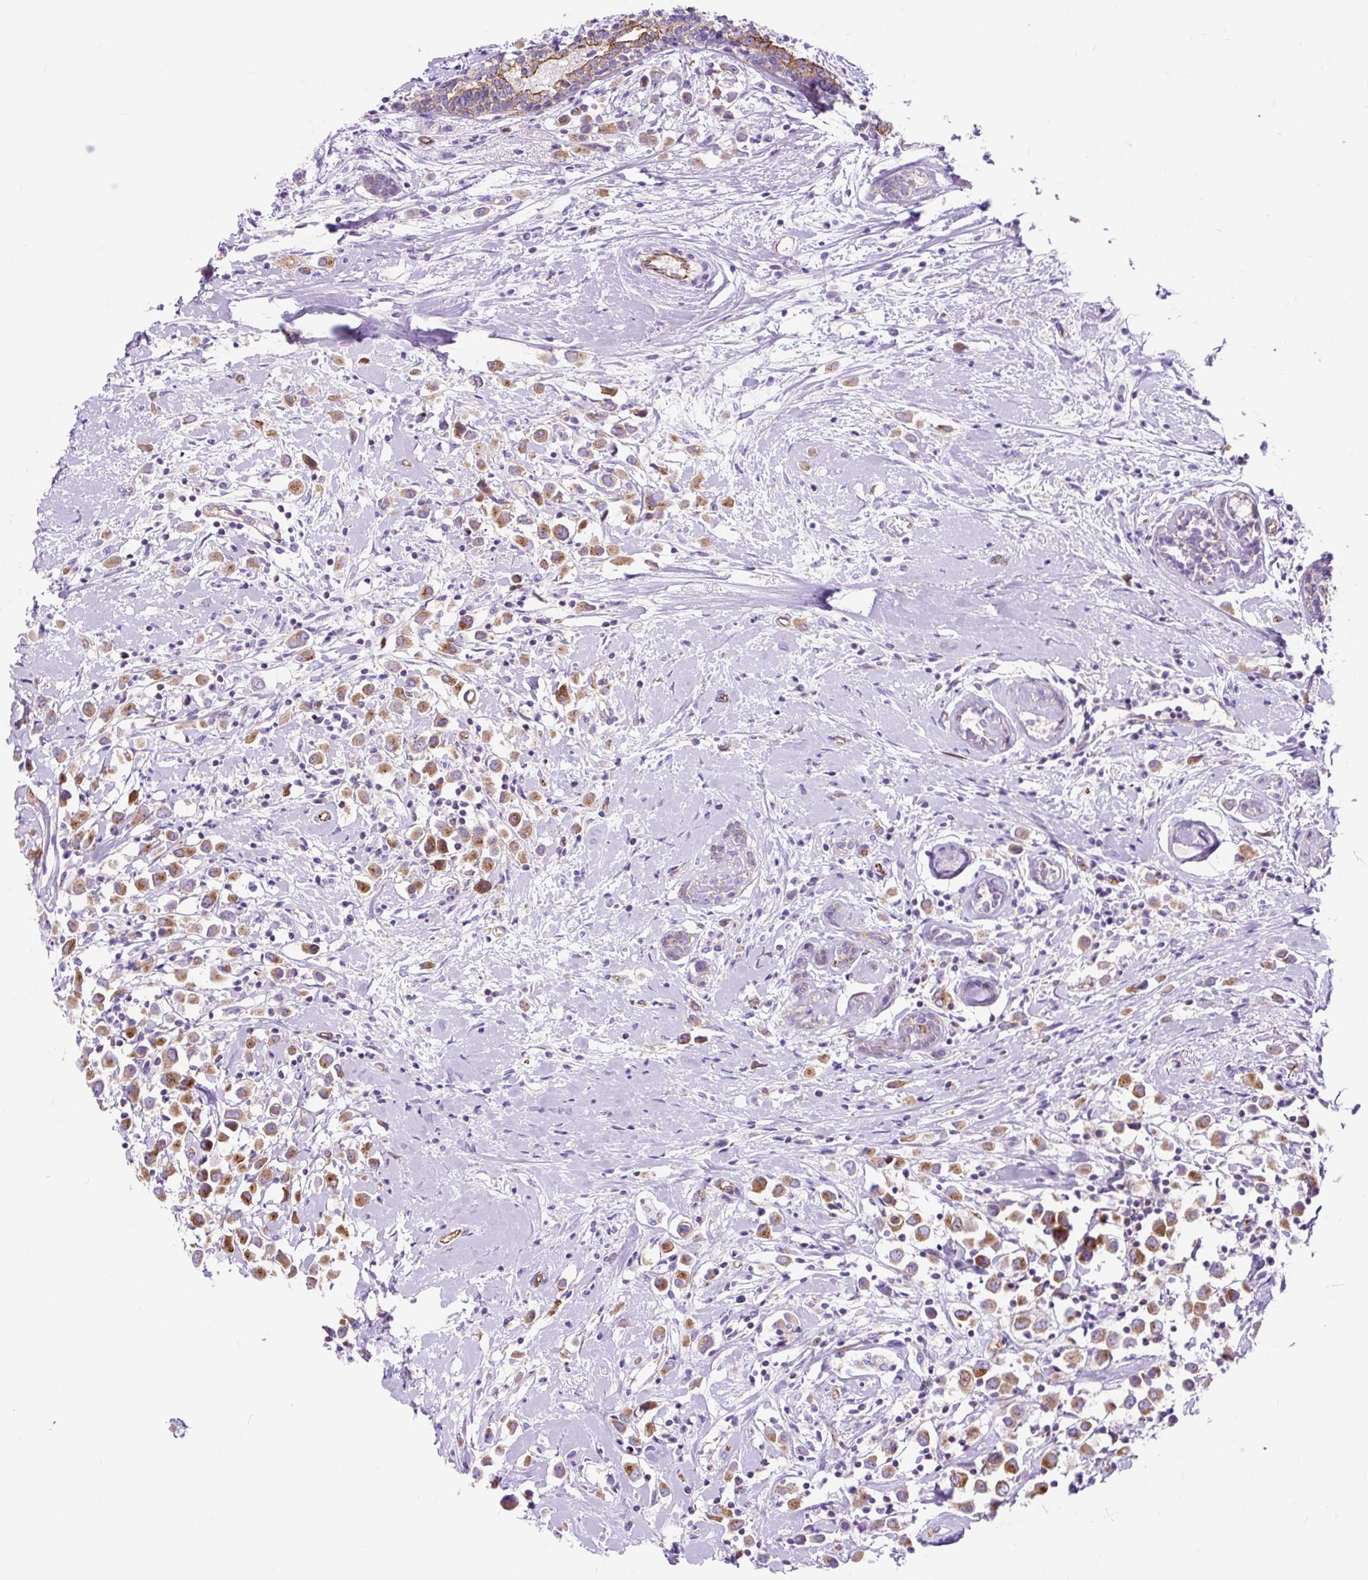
{"staining": {"intensity": "strong", "quantity": ">75%", "location": "cytoplasmic/membranous"}, "tissue": "breast cancer", "cell_type": "Tumor cells", "image_type": "cancer", "snomed": [{"axis": "morphology", "description": "Duct carcinoma"}, {"axis": "topography", "description": "Breast"}], "caption": "This micrograph demonstrates intraductal carcinoma (breast) stained with immunohistochemistry (IHC) to label a protein in brown. The cytoplasmic/membranous of tumor cells show strong positivity for the protein. Nuclei are counter-stained blue.", "gene": "HIP1R", "patient": {"sex": "female", "age": 87}}